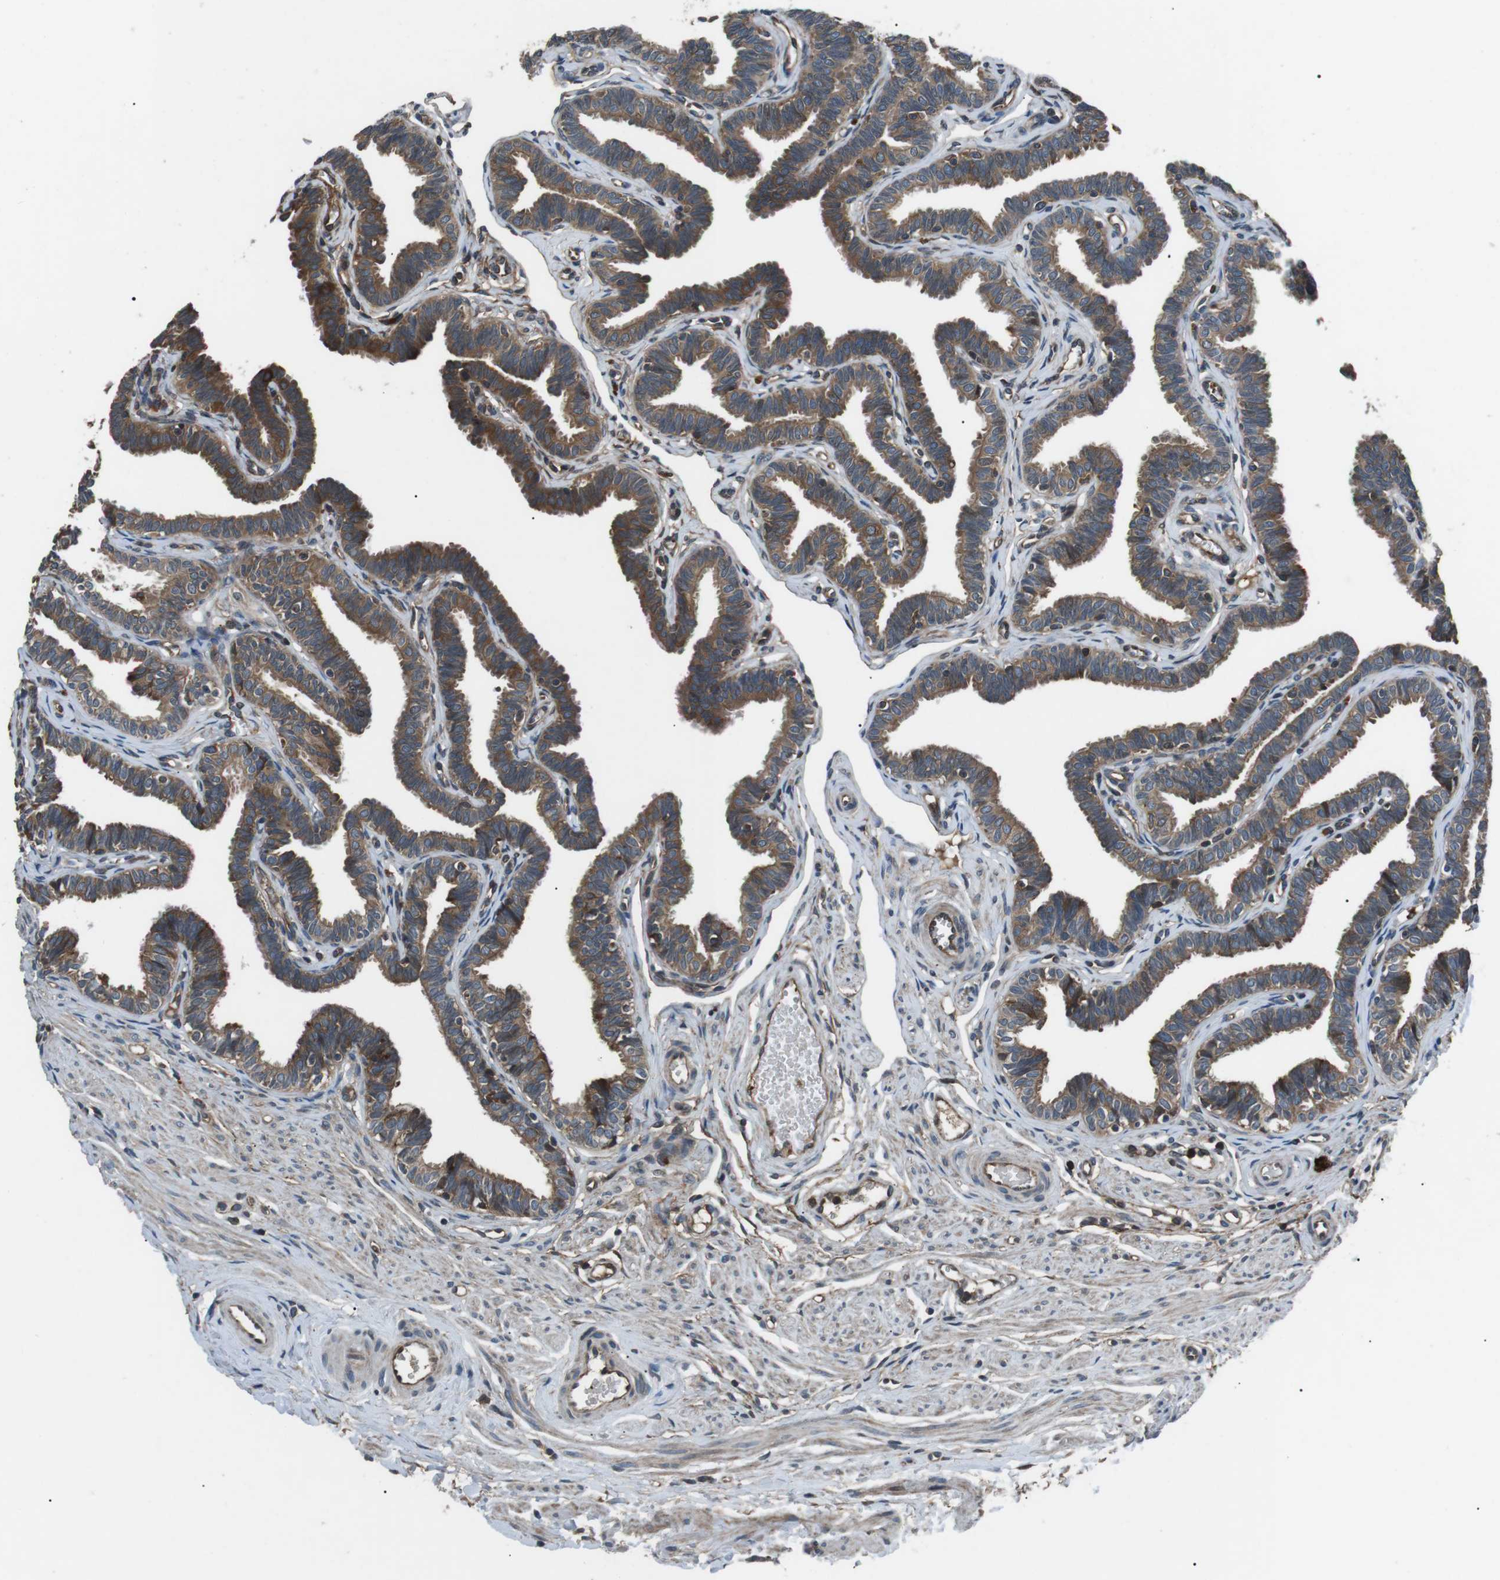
{"staining": {"intensity": "moderate", "quantity": ">75%", "location": "cytoplasmic/membranous"}, "tissue": "fallopian tube", "cell_type": "Glandular cells", "image_type": "normal", "snomed": [{"axis": "morphology", "description": "Normal tissue, NOS"}, {"axis": "topography", "description": "Fallopian tube"}, {"axis": "topography", "description": "Ovary"}], "caption": "A brown stain highlights moderate cytoplasmic/membranous expression of a protein in glandular cells of unremarkable human fallopian tube. (DAB IHC with brightfield microscopy, high magnification).", "gene": "GPR161", "patient": {"sex": "female", "age": 23}}